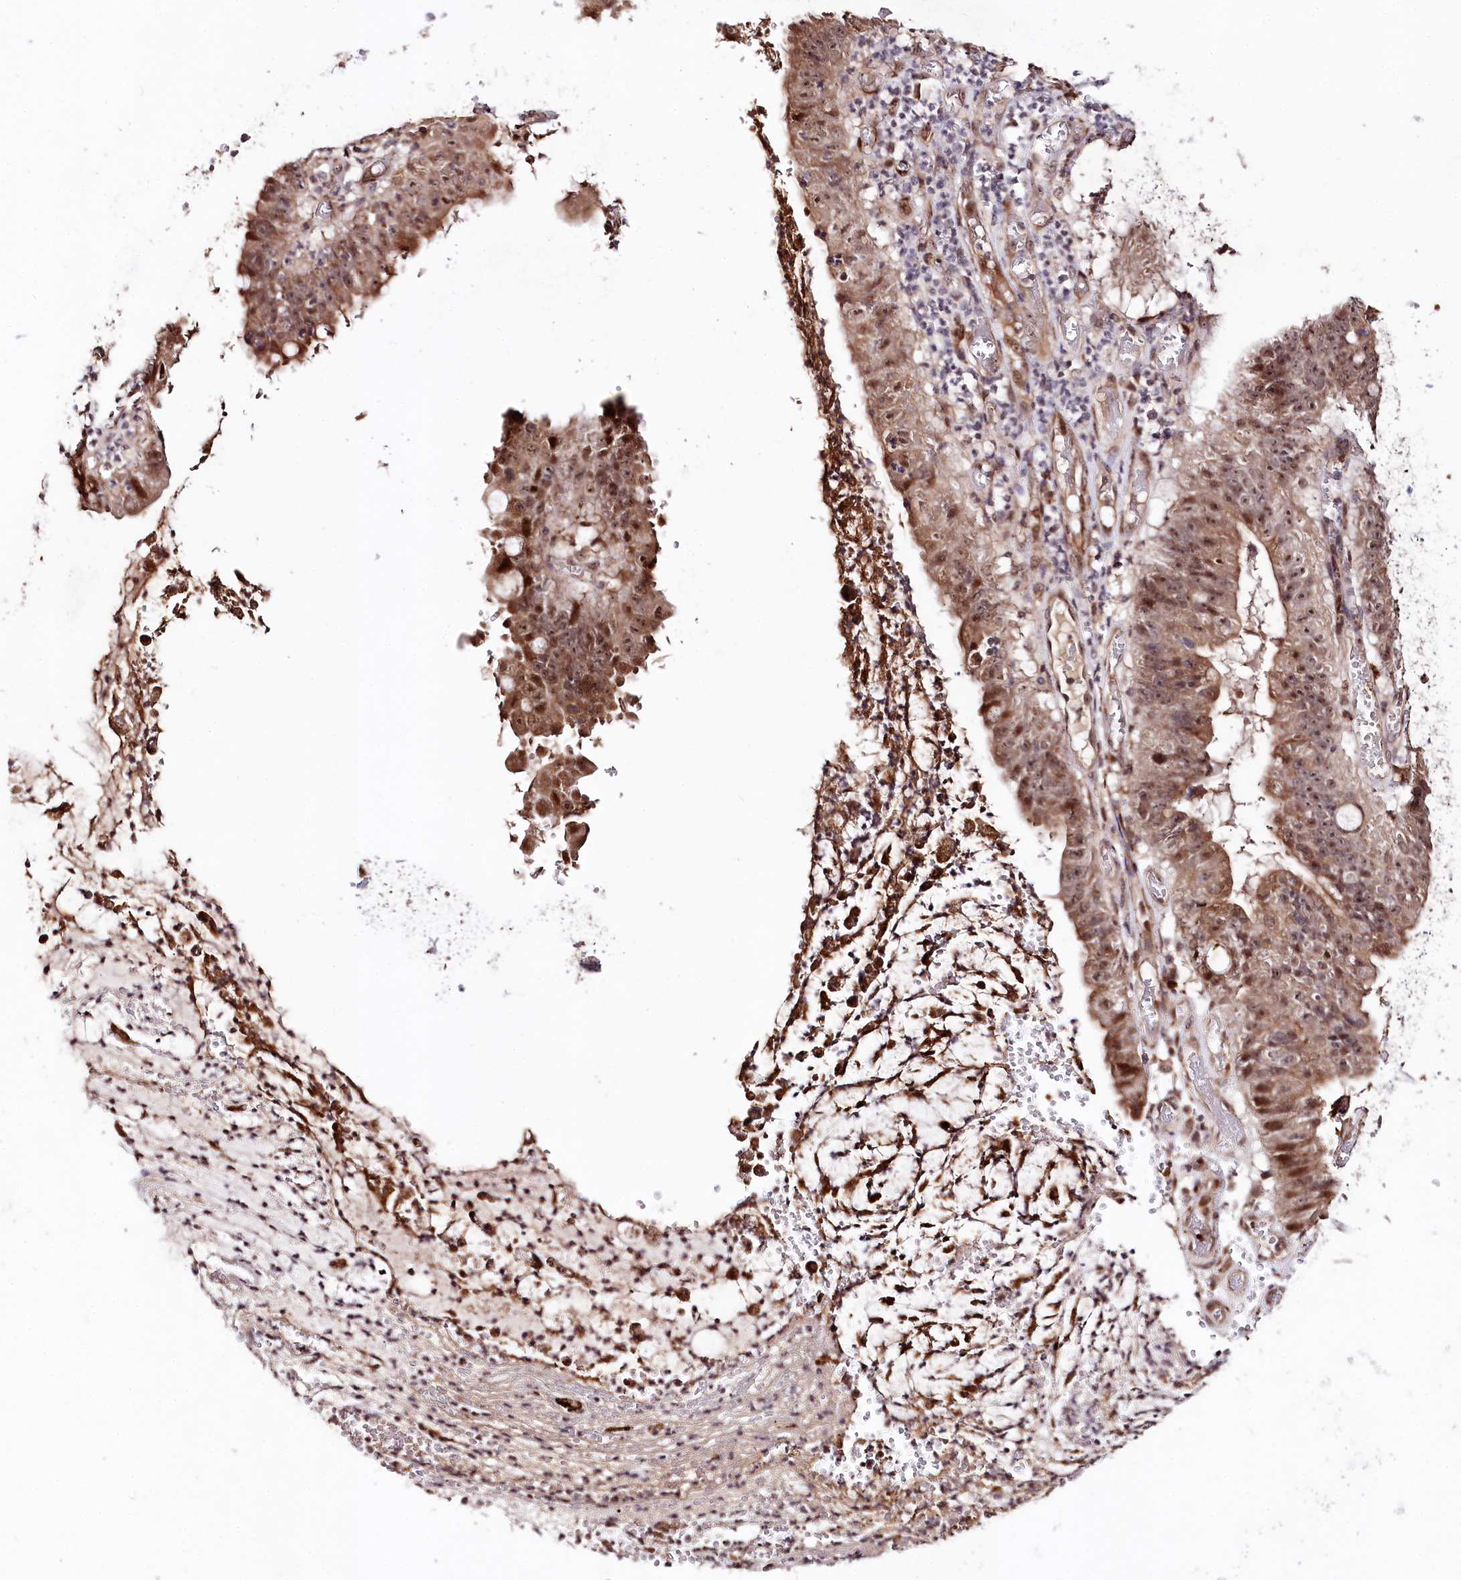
{"staining": {"intensity": "moderate", "quantity": ">75%", "location": "cytoplasmic/membranous,nuclear"}, "tissue": "stomach cancer", "cell_type": "Tumor cells", "image_type": "cancer", "snomed": [{"axis": "morphology", "description": "Adenocarcinoma, NOS"}, {"axis": "topography", "description": "Stomach"}], "caption": "An image showing moderate cytoplasmic/membranous and nuclear expression in about >75% of tumor cells in stomach cancer (adenocarcinoma), as visualized by brown immunohistochemical staining.", "gene": "DMP1", "patient": {"sex": "male", "age": 59}}